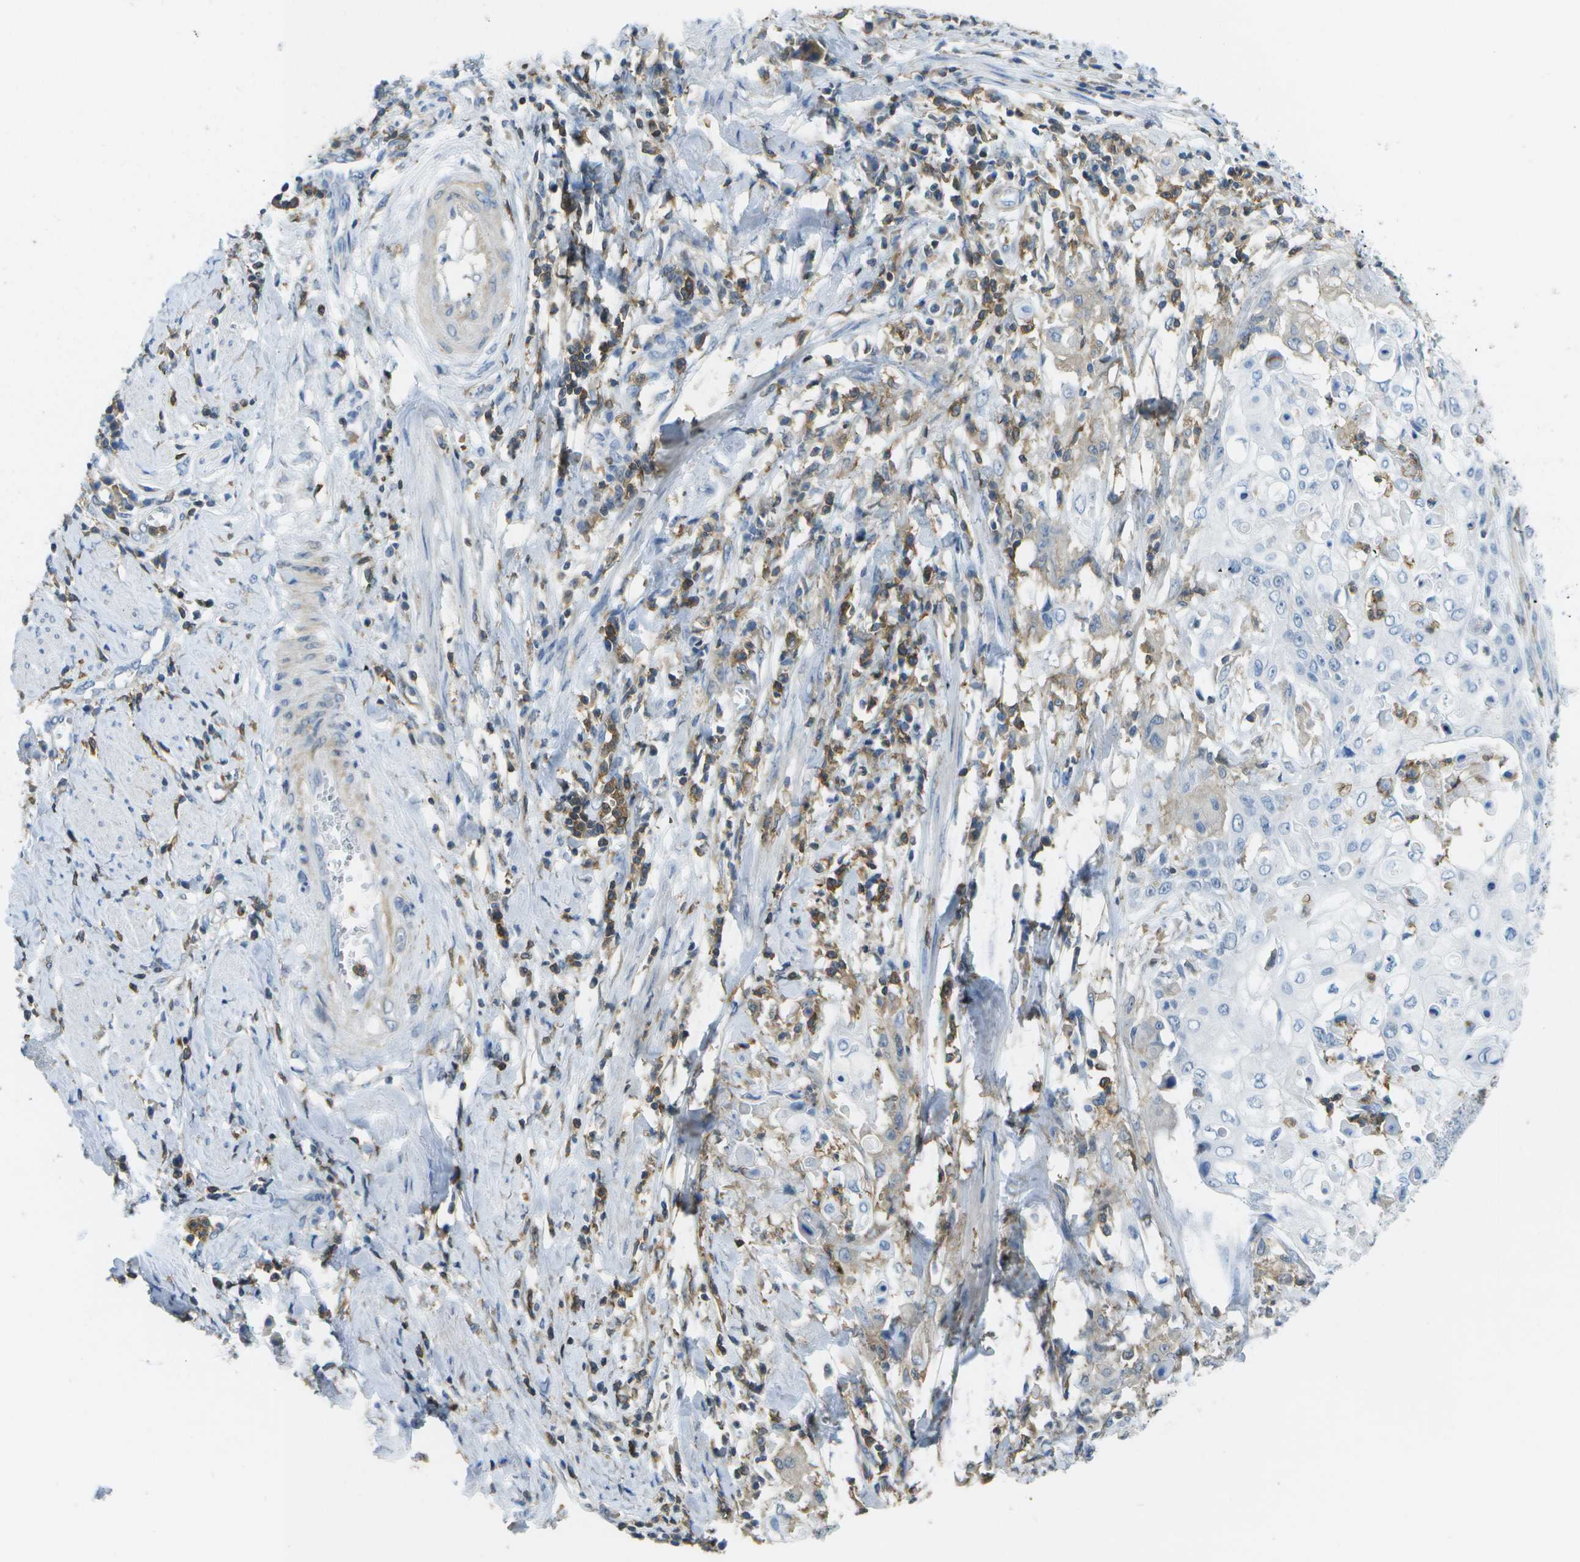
{"staining": {"intensity": "negative", "quantity": "none", "location": "none"}, "tissue": "cervical cancer", "cell_type": "Tumor cells", "image_type": "cancer", "snomed": [{"axis": "morphology", "description": "Squamous cell carcinoma, NOS"}, {"axis": "topography", "description": "Cervix"}], "caption": "Micrograph shows no protein expression in tumor cells of squamous cell carcinoma (cervical) tissue. (Immunohistochemistry, brightfield microscopy, high magnification).", "gene": "RCSD1", "patient": {"sex": "female", "age": 39}}